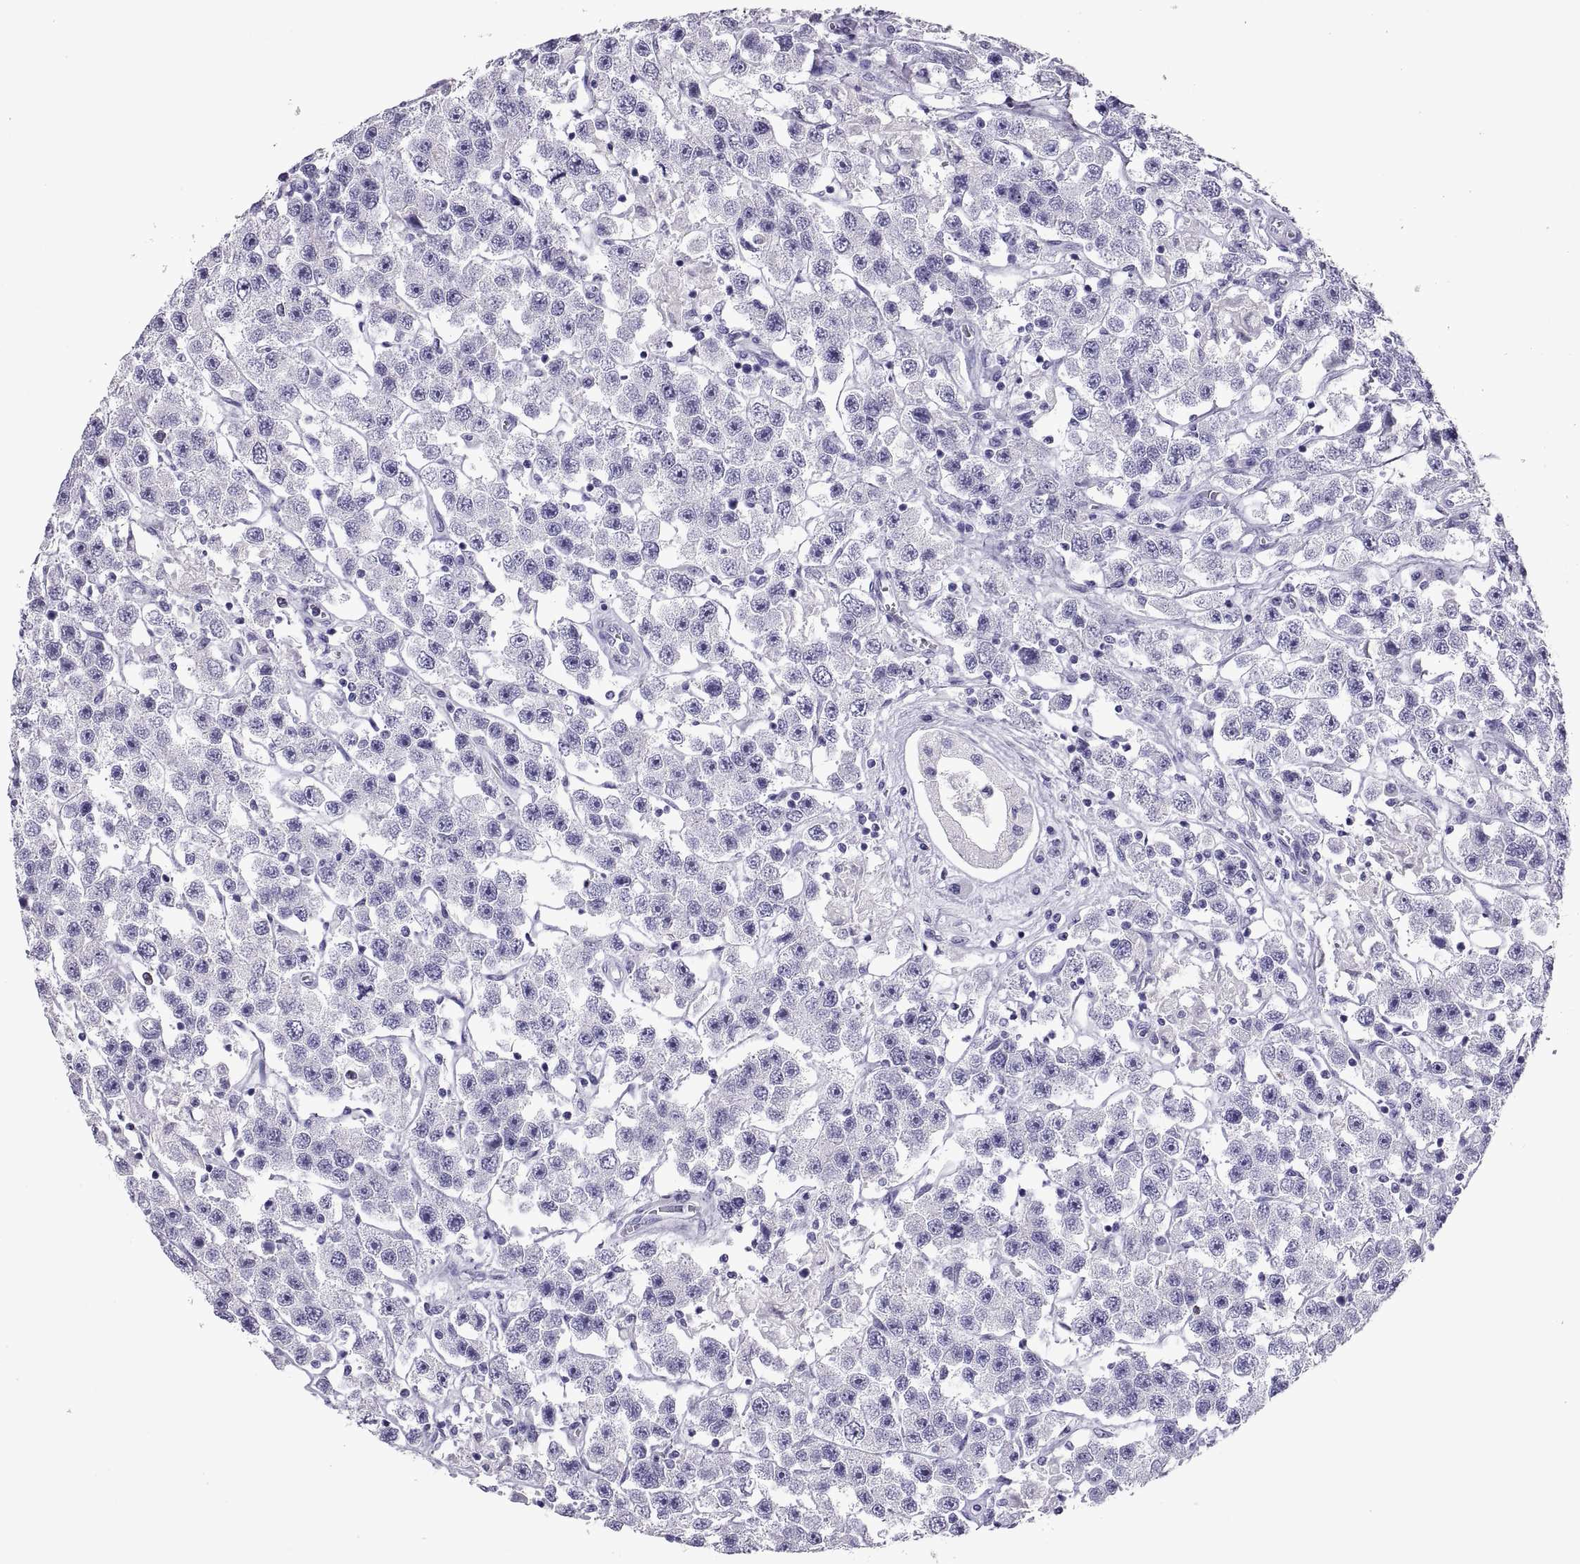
{"staining": {"intensity": "negative", "quantity": "none", "location": "none"}, "tissue": "testis cancer", "cell_type": "Tumor cells", "image_type": "cancer", "snomed": [{"axis": "morphology", "description": "Seminoma, NOS"}, {"axis": "topography", "description": "Testis"}], "caption": "DAB immunohistochemical staining of human testis cancer (seminoma) exhibits no significant expression in tumor cells.", "gene": "RGS20", "patient": {"sex": "male", "age": 45}}